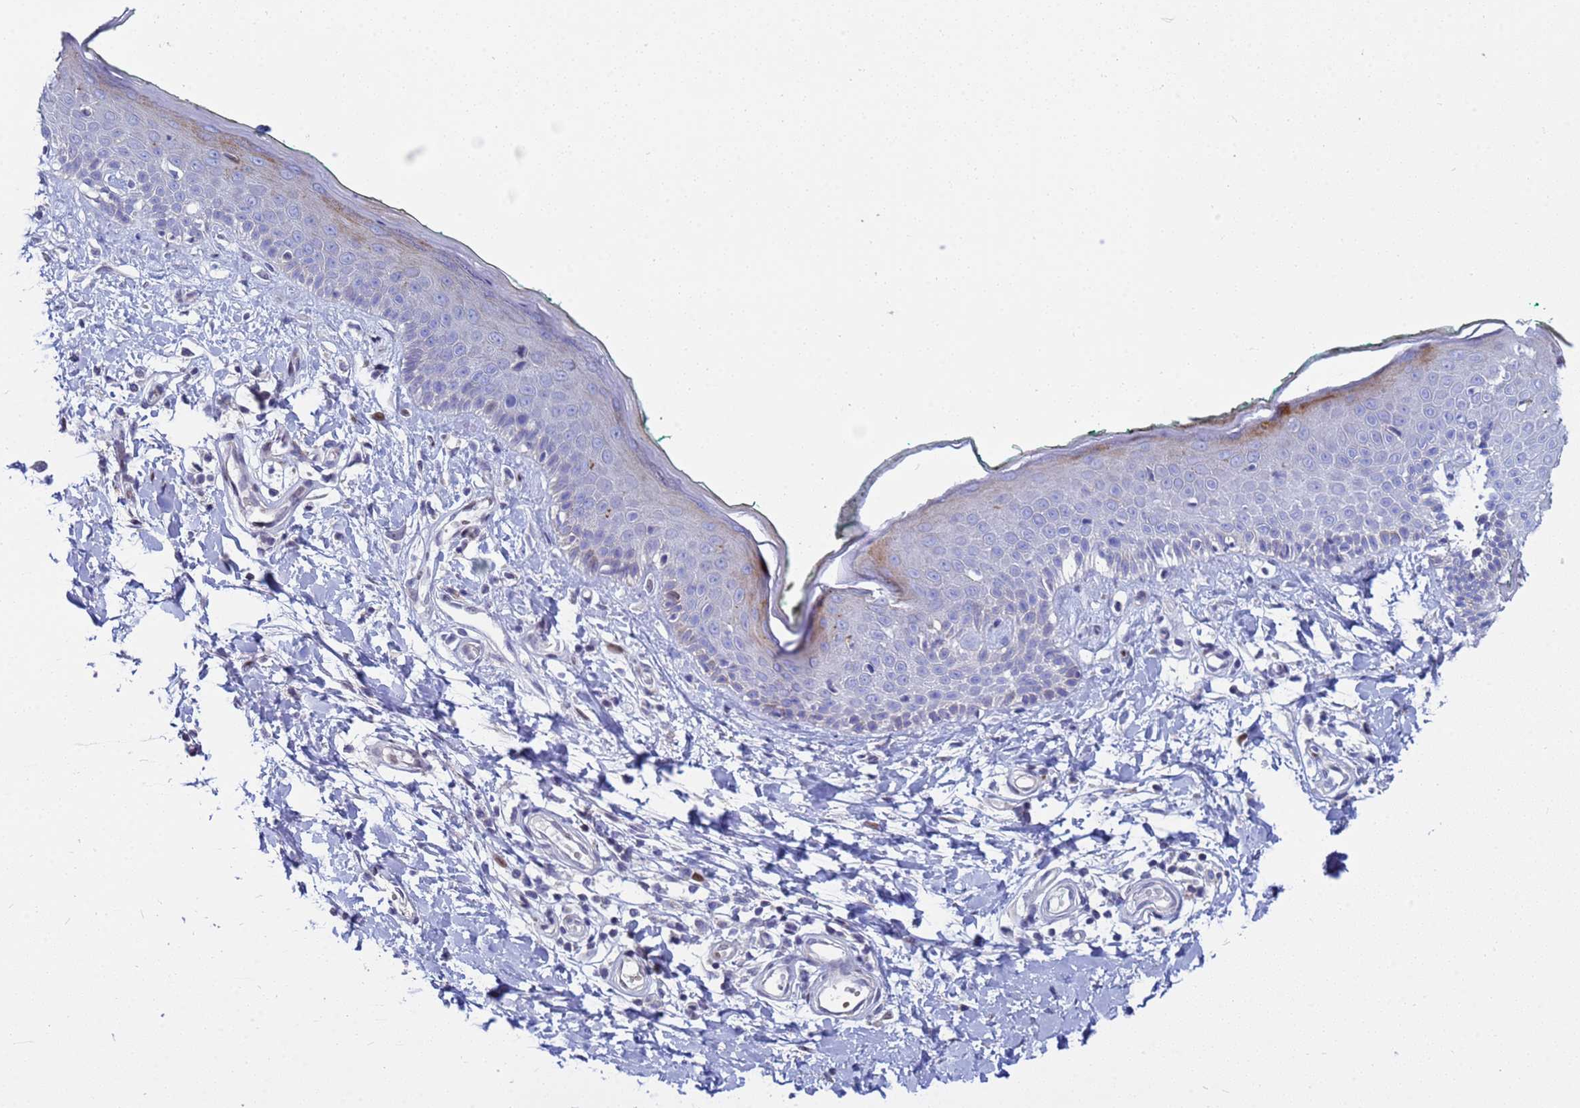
{"staining": {"intensity": "negative", "quantity": "none", "location": "none"}, "tissue": "skin", "cell_type": "Fibroblasts", "image_type": "normal", "snomed": [{"axis": "morphology", "description": "Normal tissue, NOS"}, {"axis": "morphology", "description": "Malignant melanoma, NOS"}, {"axis": "topography", "description": "Skin"}], "caption": "Skin was stained to show a protein in brown. There is no significant expression in fibroblasts.", "gene": "PPP6R1", "patient": {"sex": "male", "age": 62}}